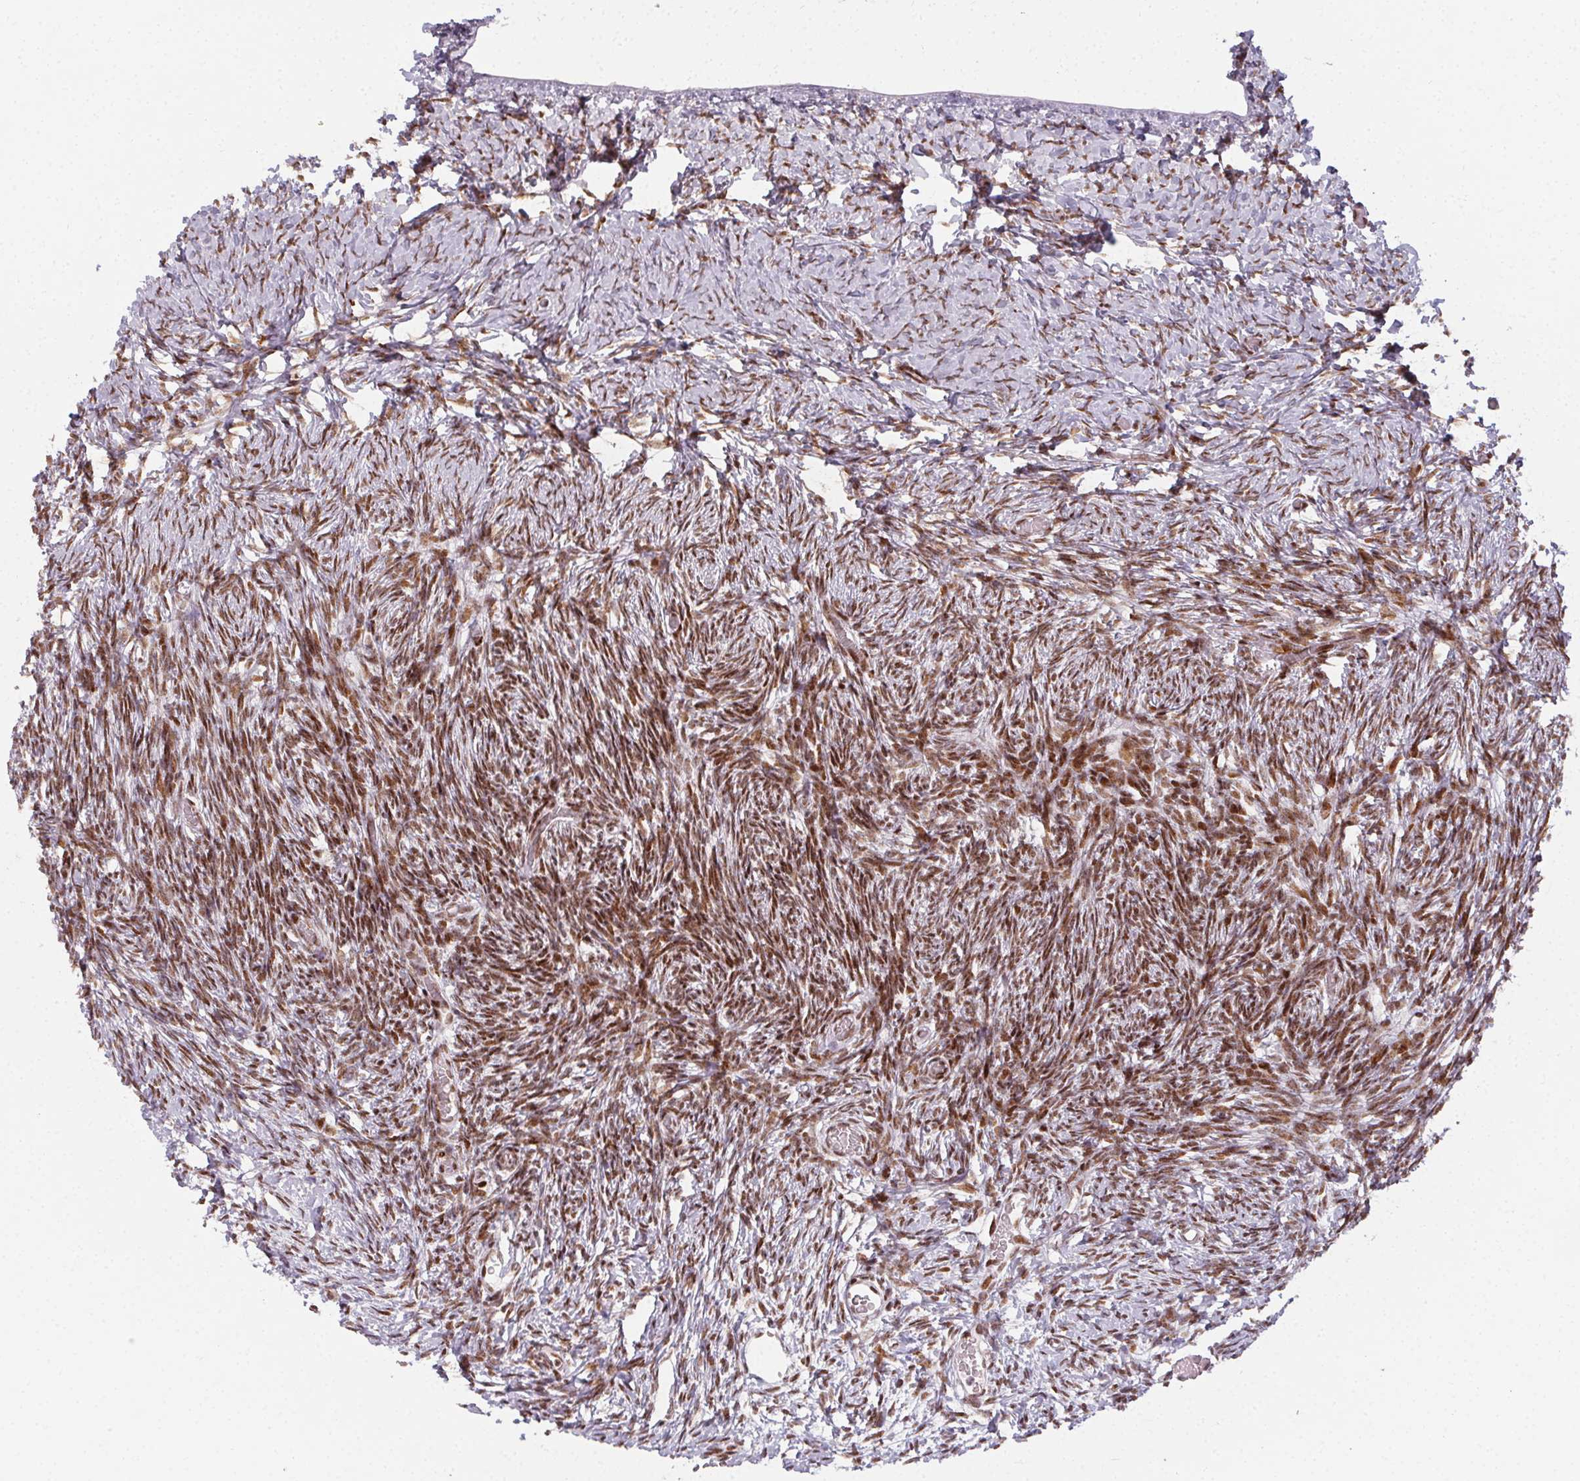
{"staining": {"intensity": "negative", "quantity": "none", "location": "none"}, "tissue": "ovary", "cell_type": "Follicle cells", "image_type": "normal", "snomed": [{"axis": "morphology", "description": "Normal tissue, NOS"}, {"axis": "topography", "description": "Ovary"}], "caption": "This is an immunohistochemistry photomicrograph of benign ovary. There is no expression in follicle cells.", "gene": "KMT2A", "patient": {"sex": "female", "age": 39}}